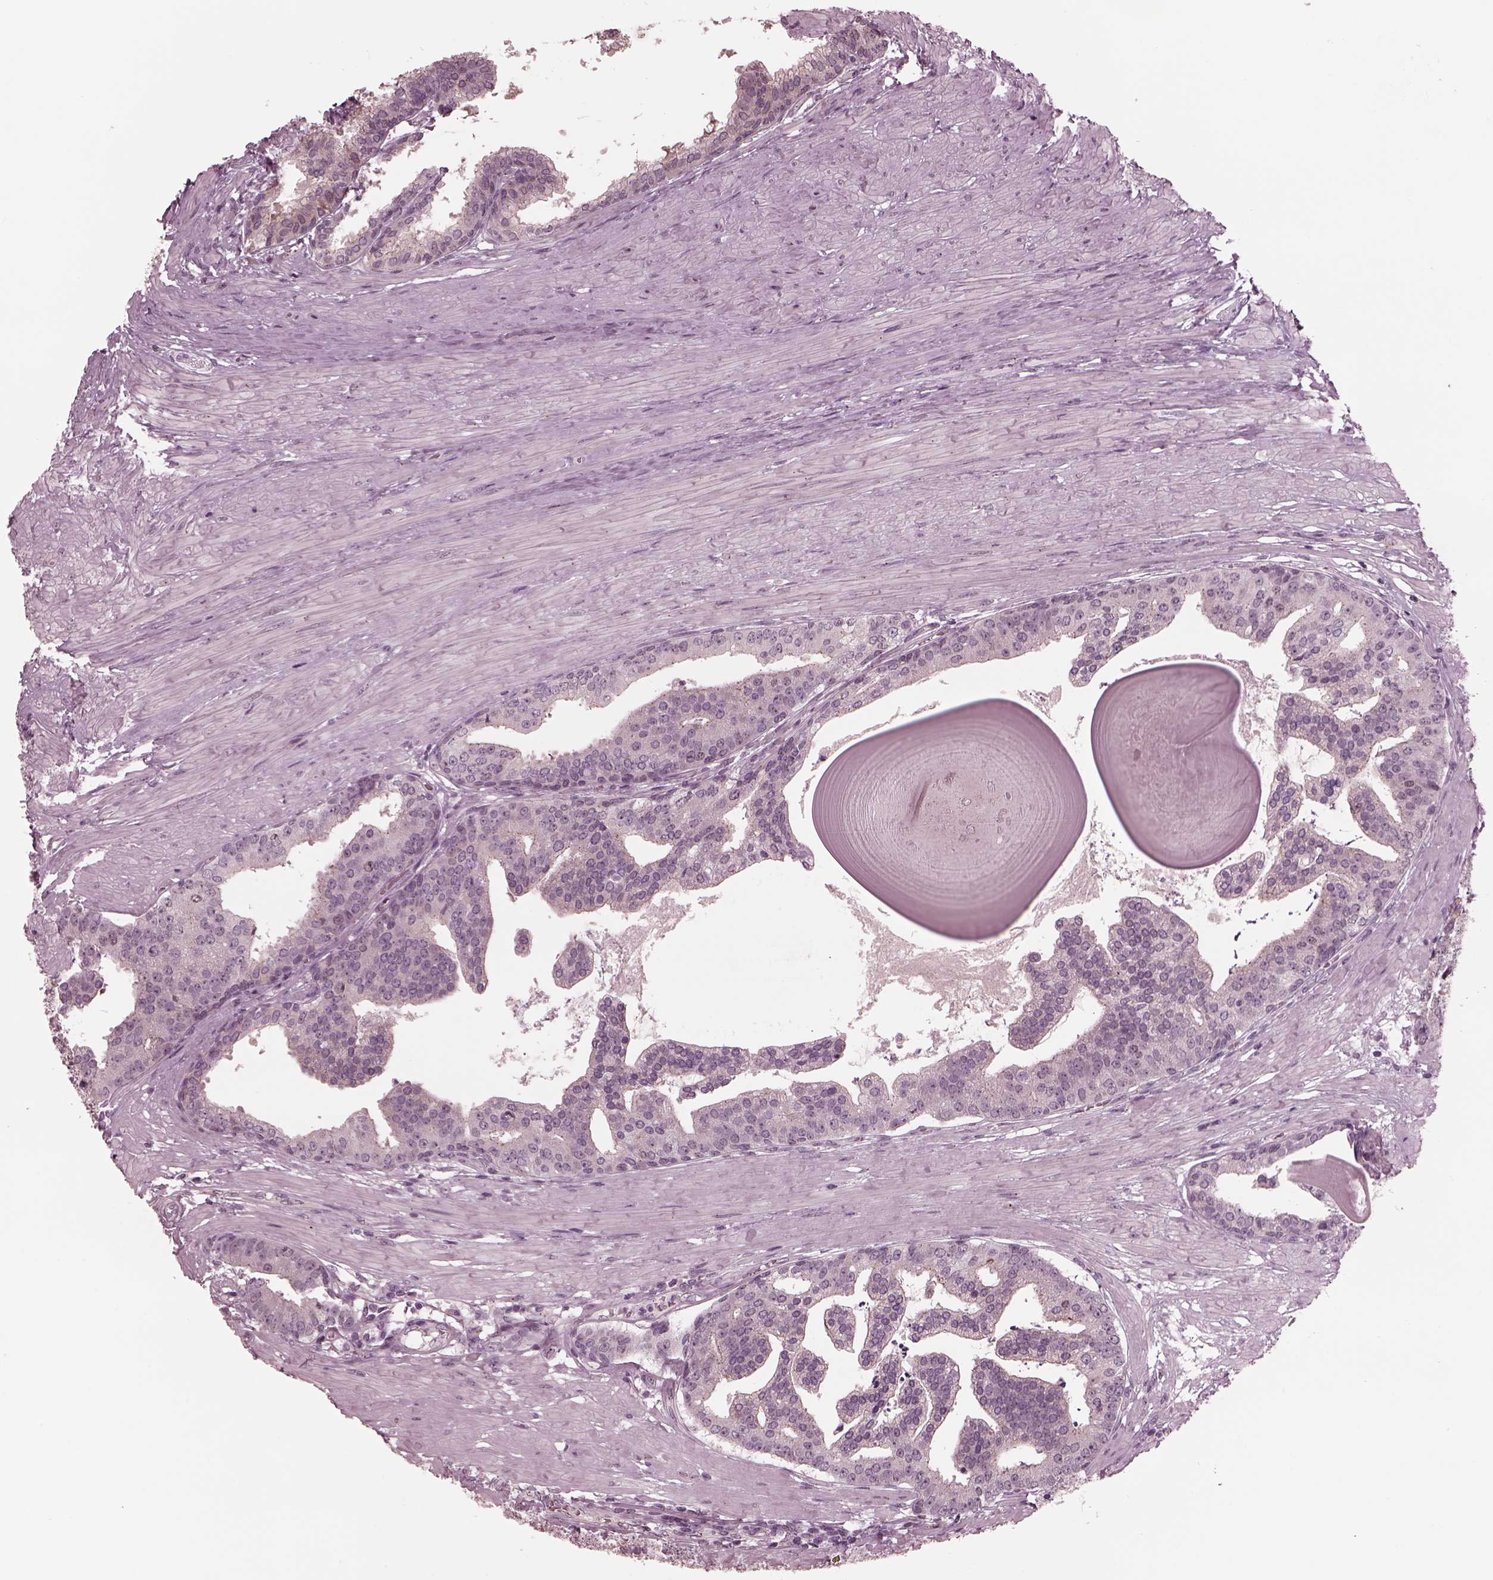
{"staining": {"intensity": "negative", "quantity": "none", "location": "none"}, "tissue": "prostate cancer", "cell_type": "Tumor cells", "image_type": "cancer", "snomed": [{"axis": "morphology", "description": "Adenocarcinoma, NOS"}, {"axis": "topography", "description": "Prostate and seminal vesicle, NOS"}, {"axis": "topography", "description": "Prostate"}], "caption": "Prostate cancer was stained to show a protein in brown. There is no significant staining in tumor cells.", "gene": "SAXO1", "patient": {"sex": "male", "age": 44}}